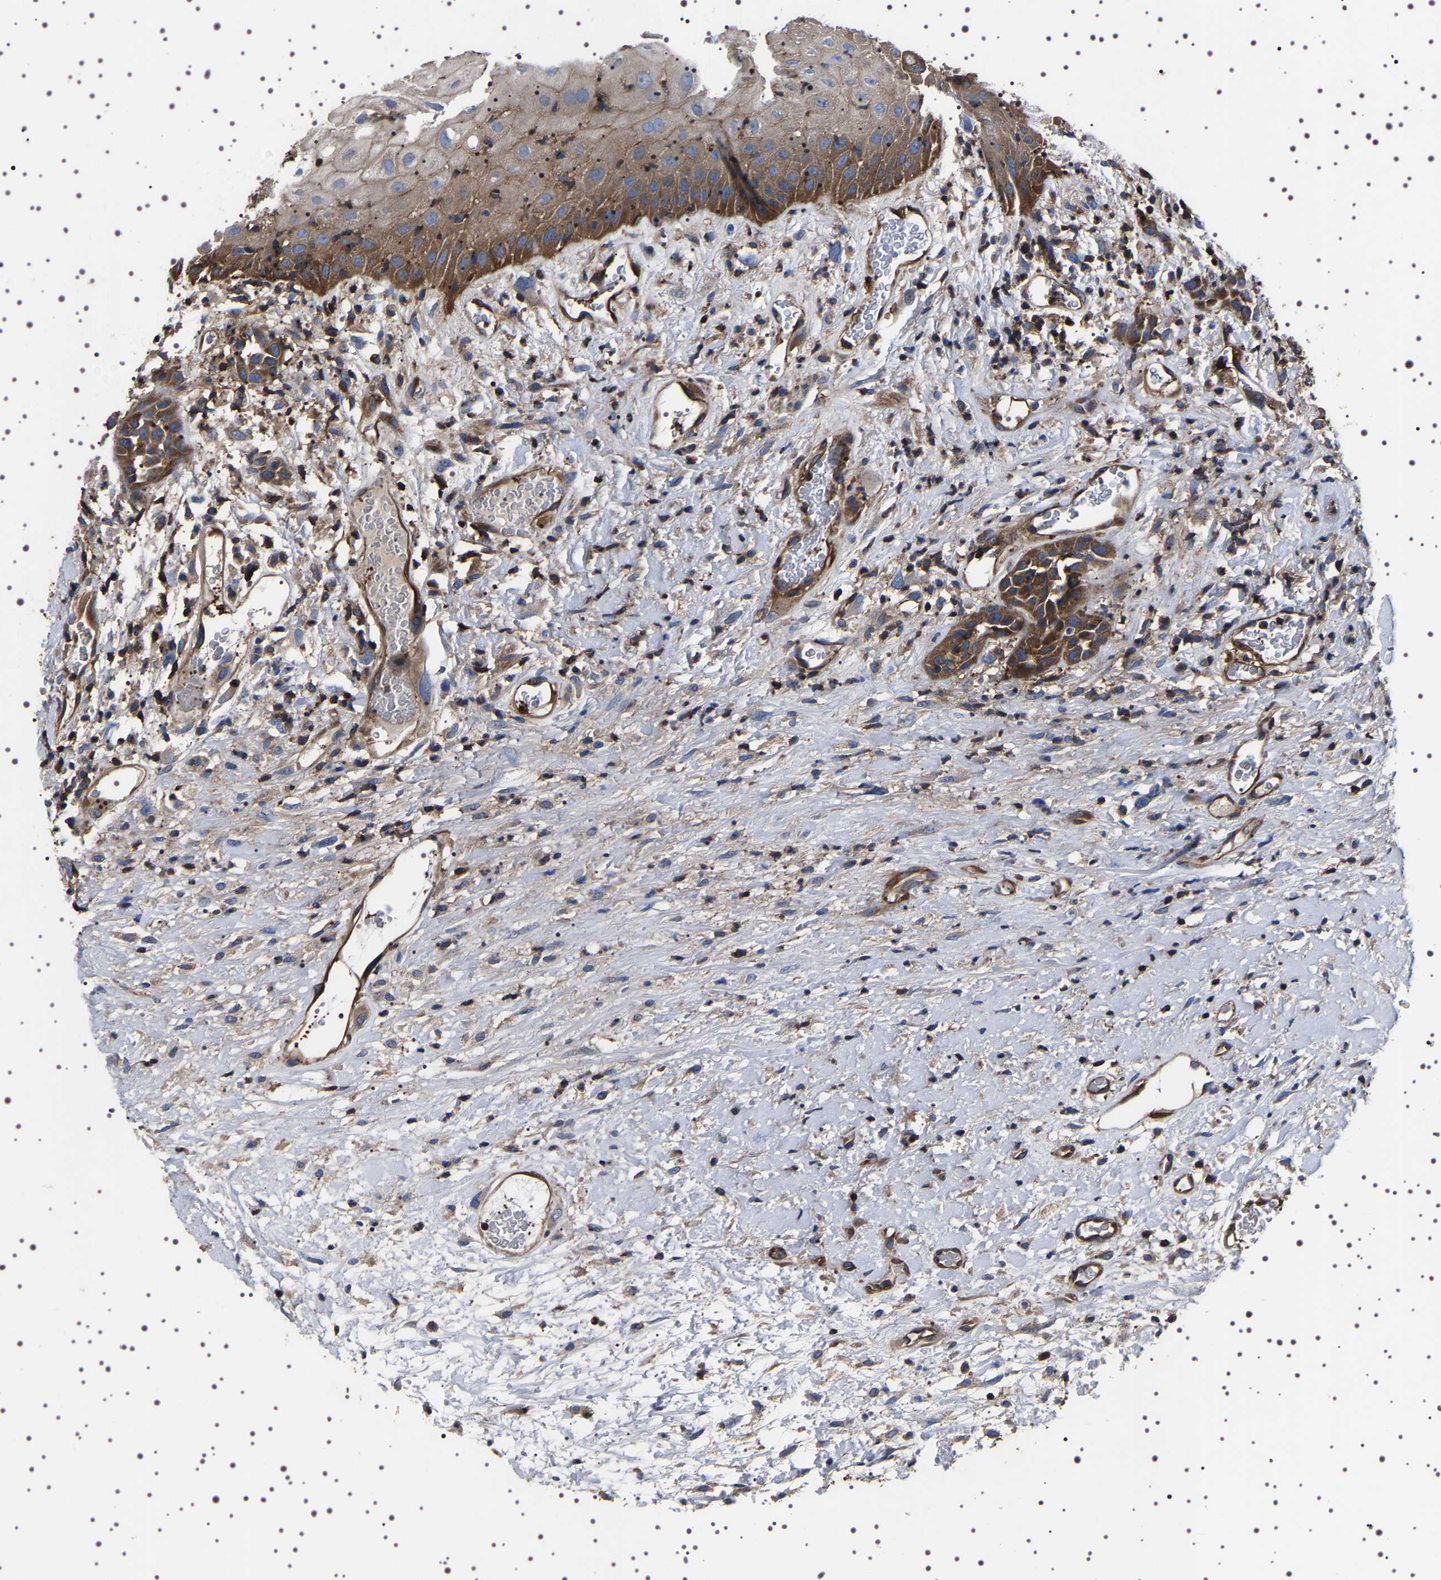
{"staining": {"intensity": "strong", "quantity": ">75%", "location": "cytoplasmic/membranous"}, "tissue": "head and neck cancer", "cell_type": "Tumor cells", "image_type": "cancer", "snomed": [{"axis": "morphology", "description": "Normal tissue, NOS"}, {"axis": "morphology", "description": "Squamous cell carcinoma, NOS"}, {"axis": "topography", "description": "Cartilage tissue"}, {"axis": "topography", "description": "Head-Neck"}], "caption": "An IHC micrograph of neoplastic tissue is shown. Protein staining in brown labels strong cytoplasmic/membranous positivity in head and neck cancer (squamous cell carcinoma) within tumor cells.", "gene": "WDR1", "patient": {"sex": "male", "age": 62}}